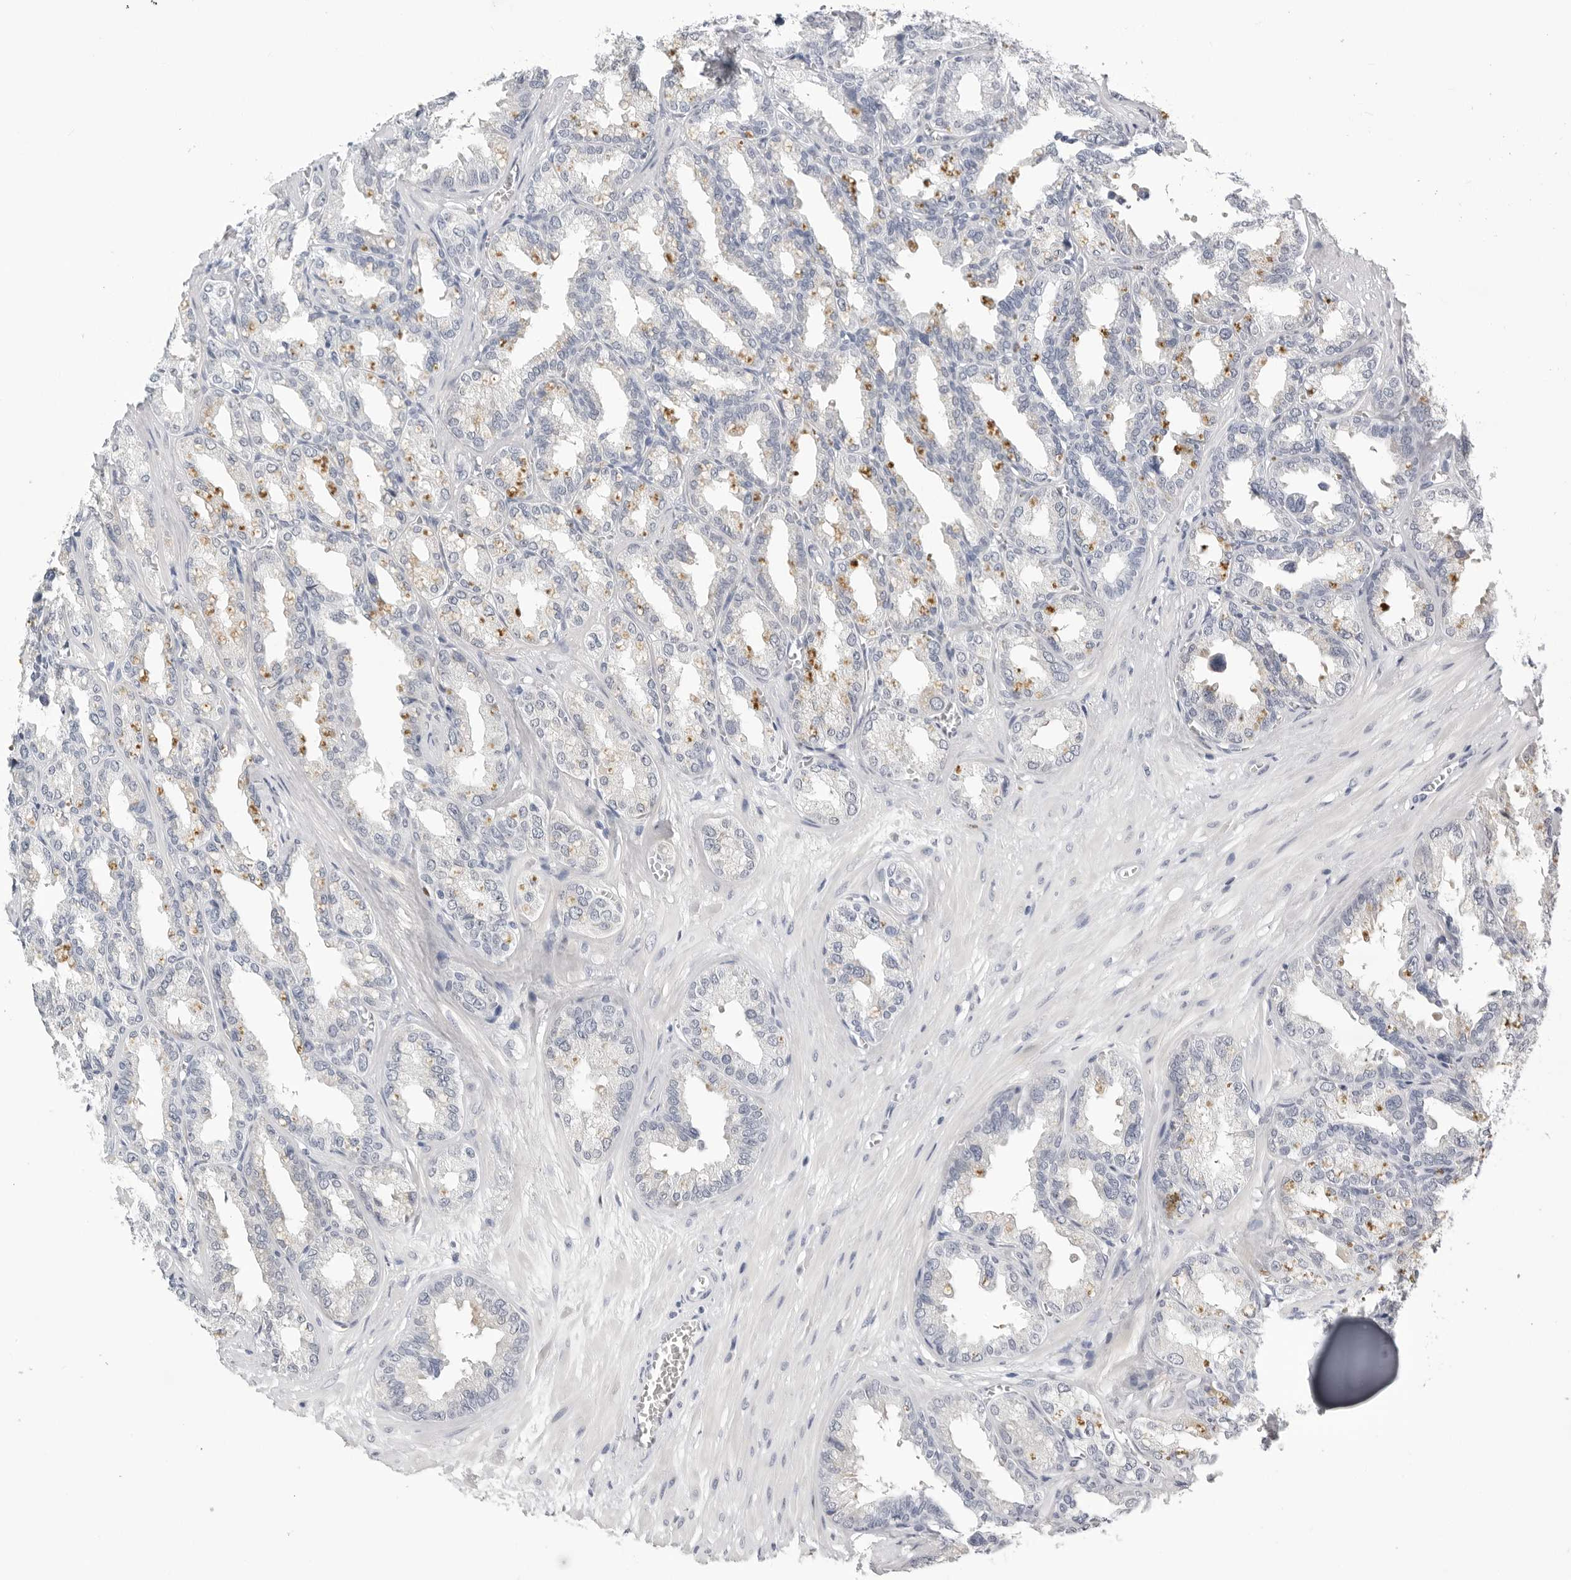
{"staining": {"intensity": "negative", "quantity": "none", "location": "none"}, "tissue": "seminal vesicle", "cell_type": "Glandular cells", "image_type": "normal", "snomed": [{"axis": "morphology", "description": "Normal tissue, NOS"}, {"axis": "topography", "description": "Prostate"}, {"axis": "topography", "description": "Seminal veicle"}], "caption": "Glandular cells are negative for protein expression in unremarkable human seminal vesicle. Nuclei are stained in blue.", "gene": "ZNF502", "patient": {"sex": "male", "age": 51}}